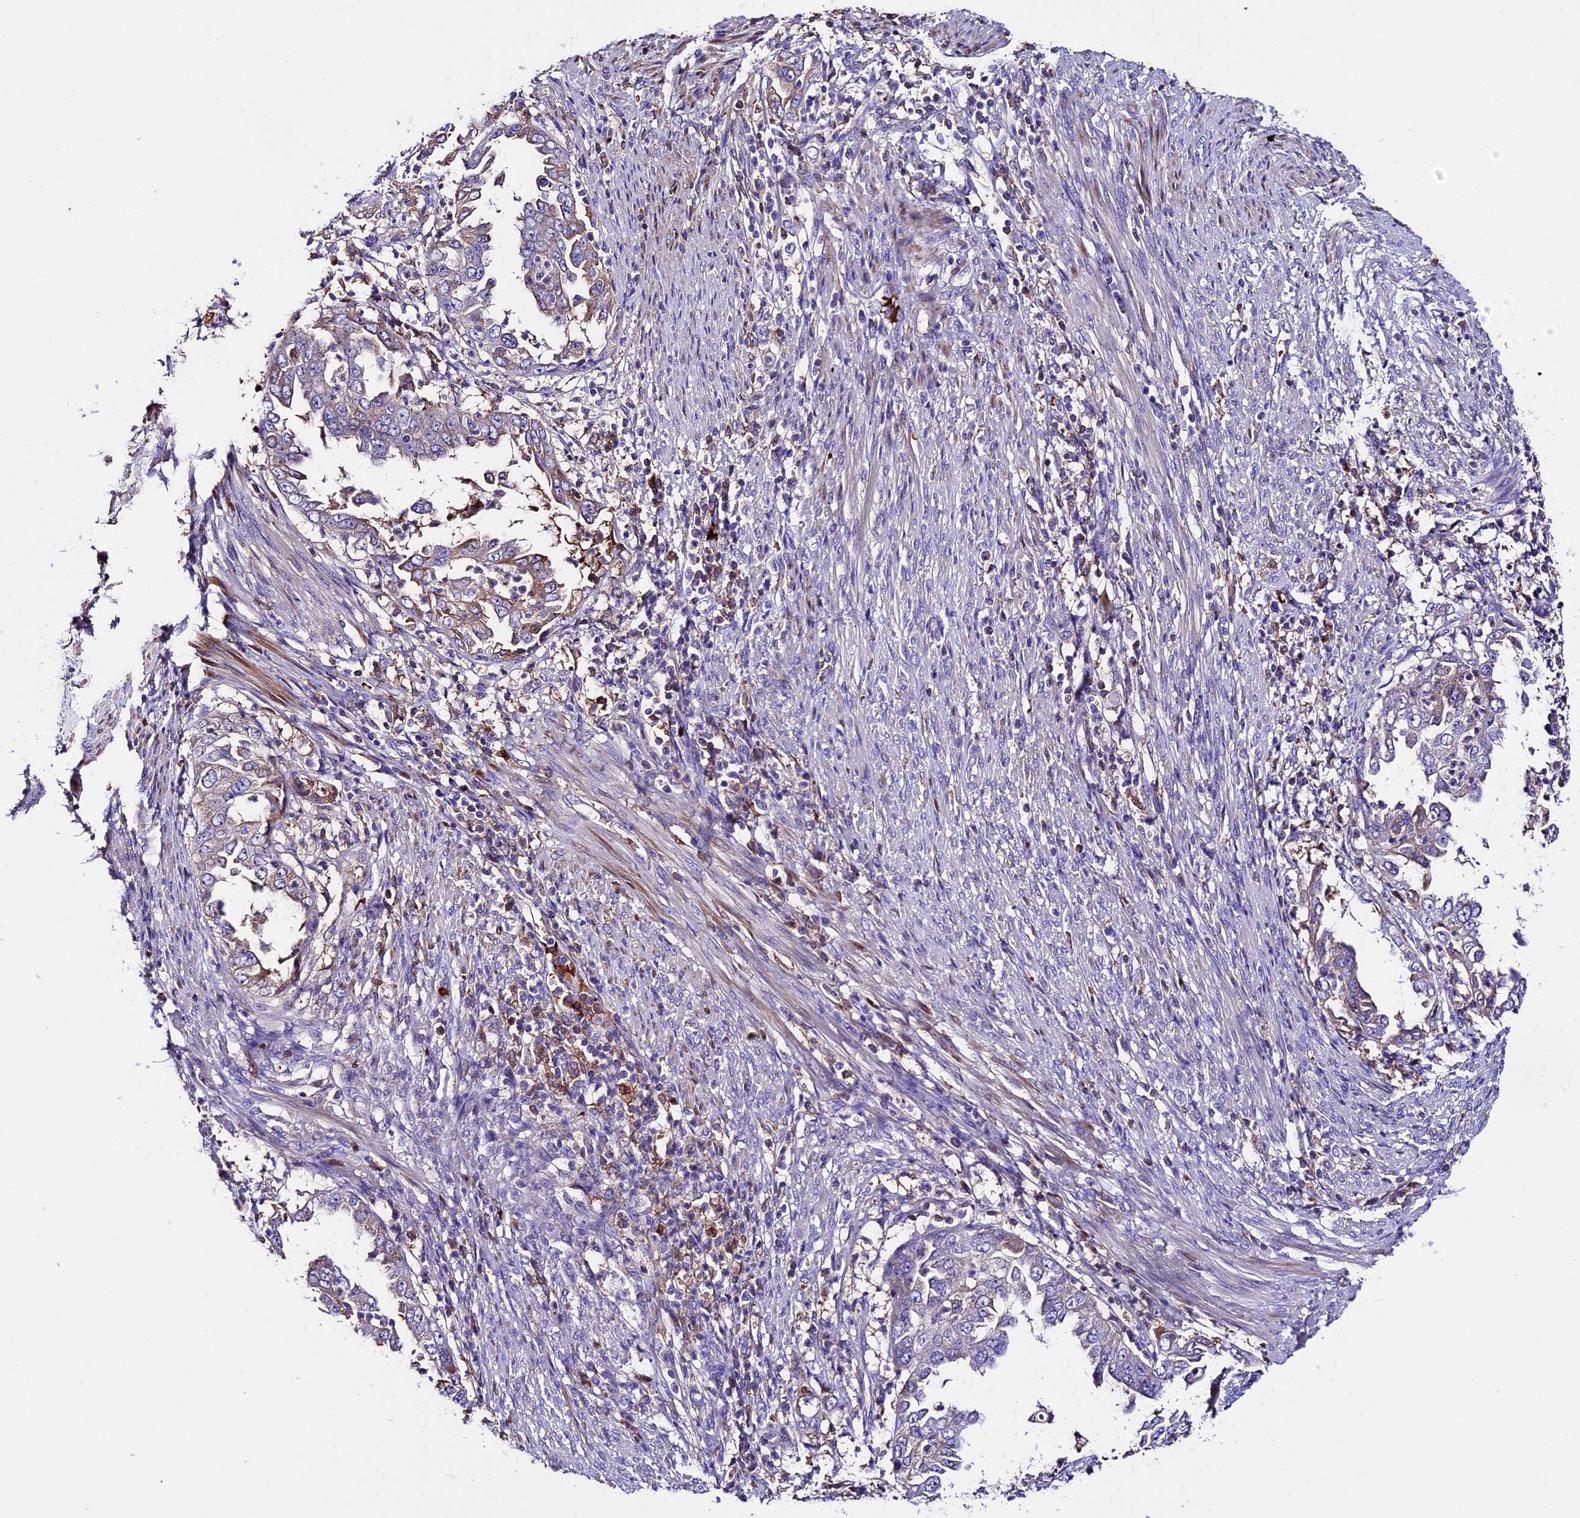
{"staining": {"intensity": "weak", "quantity": "<25%", "location": "cytoplasmic/membranous"}, "tissue": "endometrial cancer", "cell_type": "Tumor cells", "image_type": "cancer", "snomed": [{"axis": "morphology", "description": "Adenocarcinoma, NOS"}, {"axis": "topography", "description": "Endometrium"}], "caption": "A histopathology image of endometrial adenocarcinoma stained for a protein reveals no brown staining in tumor cells.", "gene": "TCP11L2", "patient": {"sex": "female", "age": 85}}